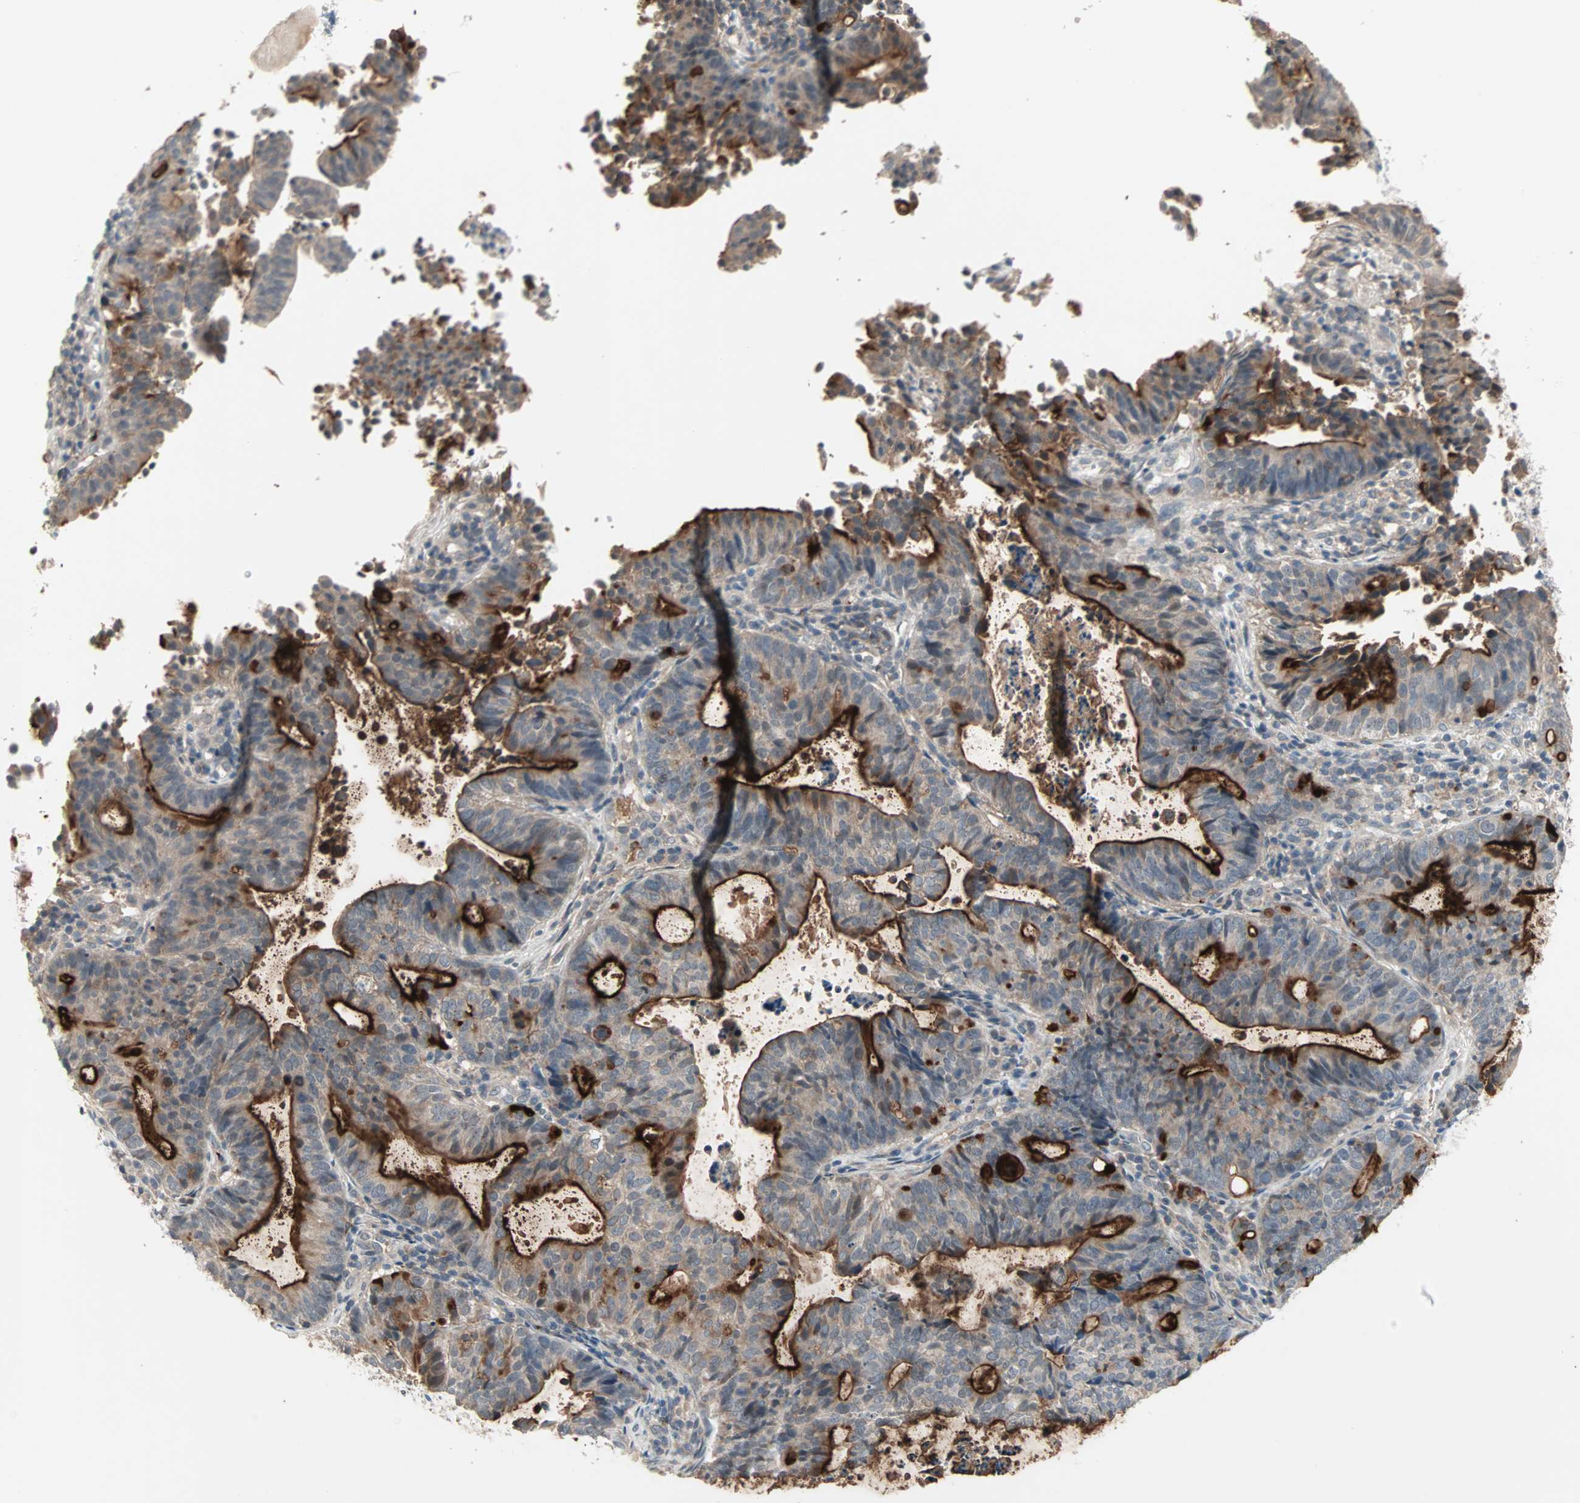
{"staining": {"intensity": "strong", "quantity": "25%-75%", "location": "cytoplasmic/membranous"}, "tissue": "endometrial cancer", "cell_type": "Tumor cells", "image_type": "cancer", "snomed": [{"axis": "morphology", "description": "Adenocarcinoma, NOS"}, {"axis": "topography", "description": "Uterus"}], "caption": "Adenocarcinoma (endometrial) stained for a protein displays strong cytoplasmic/membranous positivity in tumor cells. (Brightfield microscopy of DAB IHC at high magnification).", "gene": "PROS1", "patient": {"sex": "female", "age": 83}}